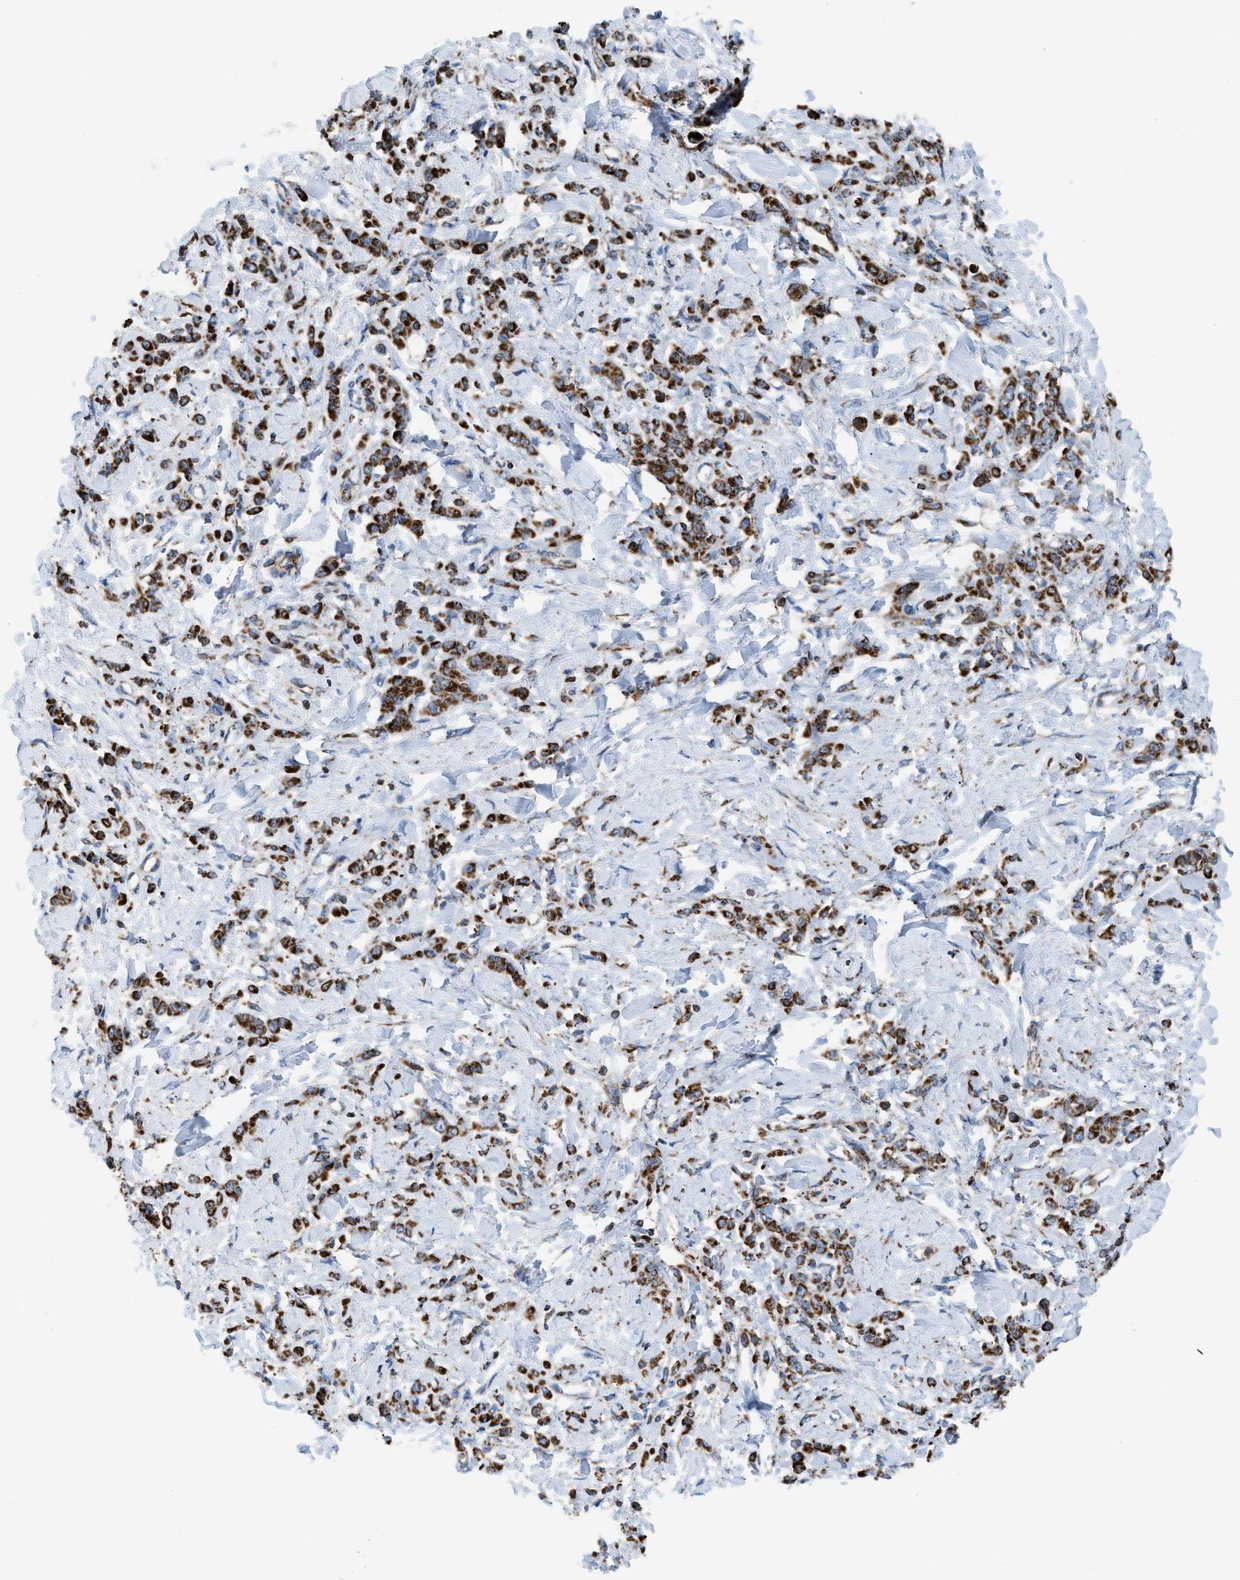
{"staining": {"intensity": "strong", "quantity": ">75%", "location": "cytoplasmic/membranous"}, "tissue": "stomach cancer", "cell_type": "Tumor cells", "image_type": "cancer", "snomed": [{"axis": "morphology", "description": "Normal tissue, NOS"}, {"axis": "morphology", "description": "Adenocarcinoma, NOS"}, {"axis": "topography", "description": "Stomach"}], "caption": "A photomicrograph of stomach cancer (adenocarcinoma) stained for a protein demonstrates strong cytoplasmic/membranous brown staining in tumor cells.", "gene": "ECHS1", "patient": {"sex": "male", "age": 82}}